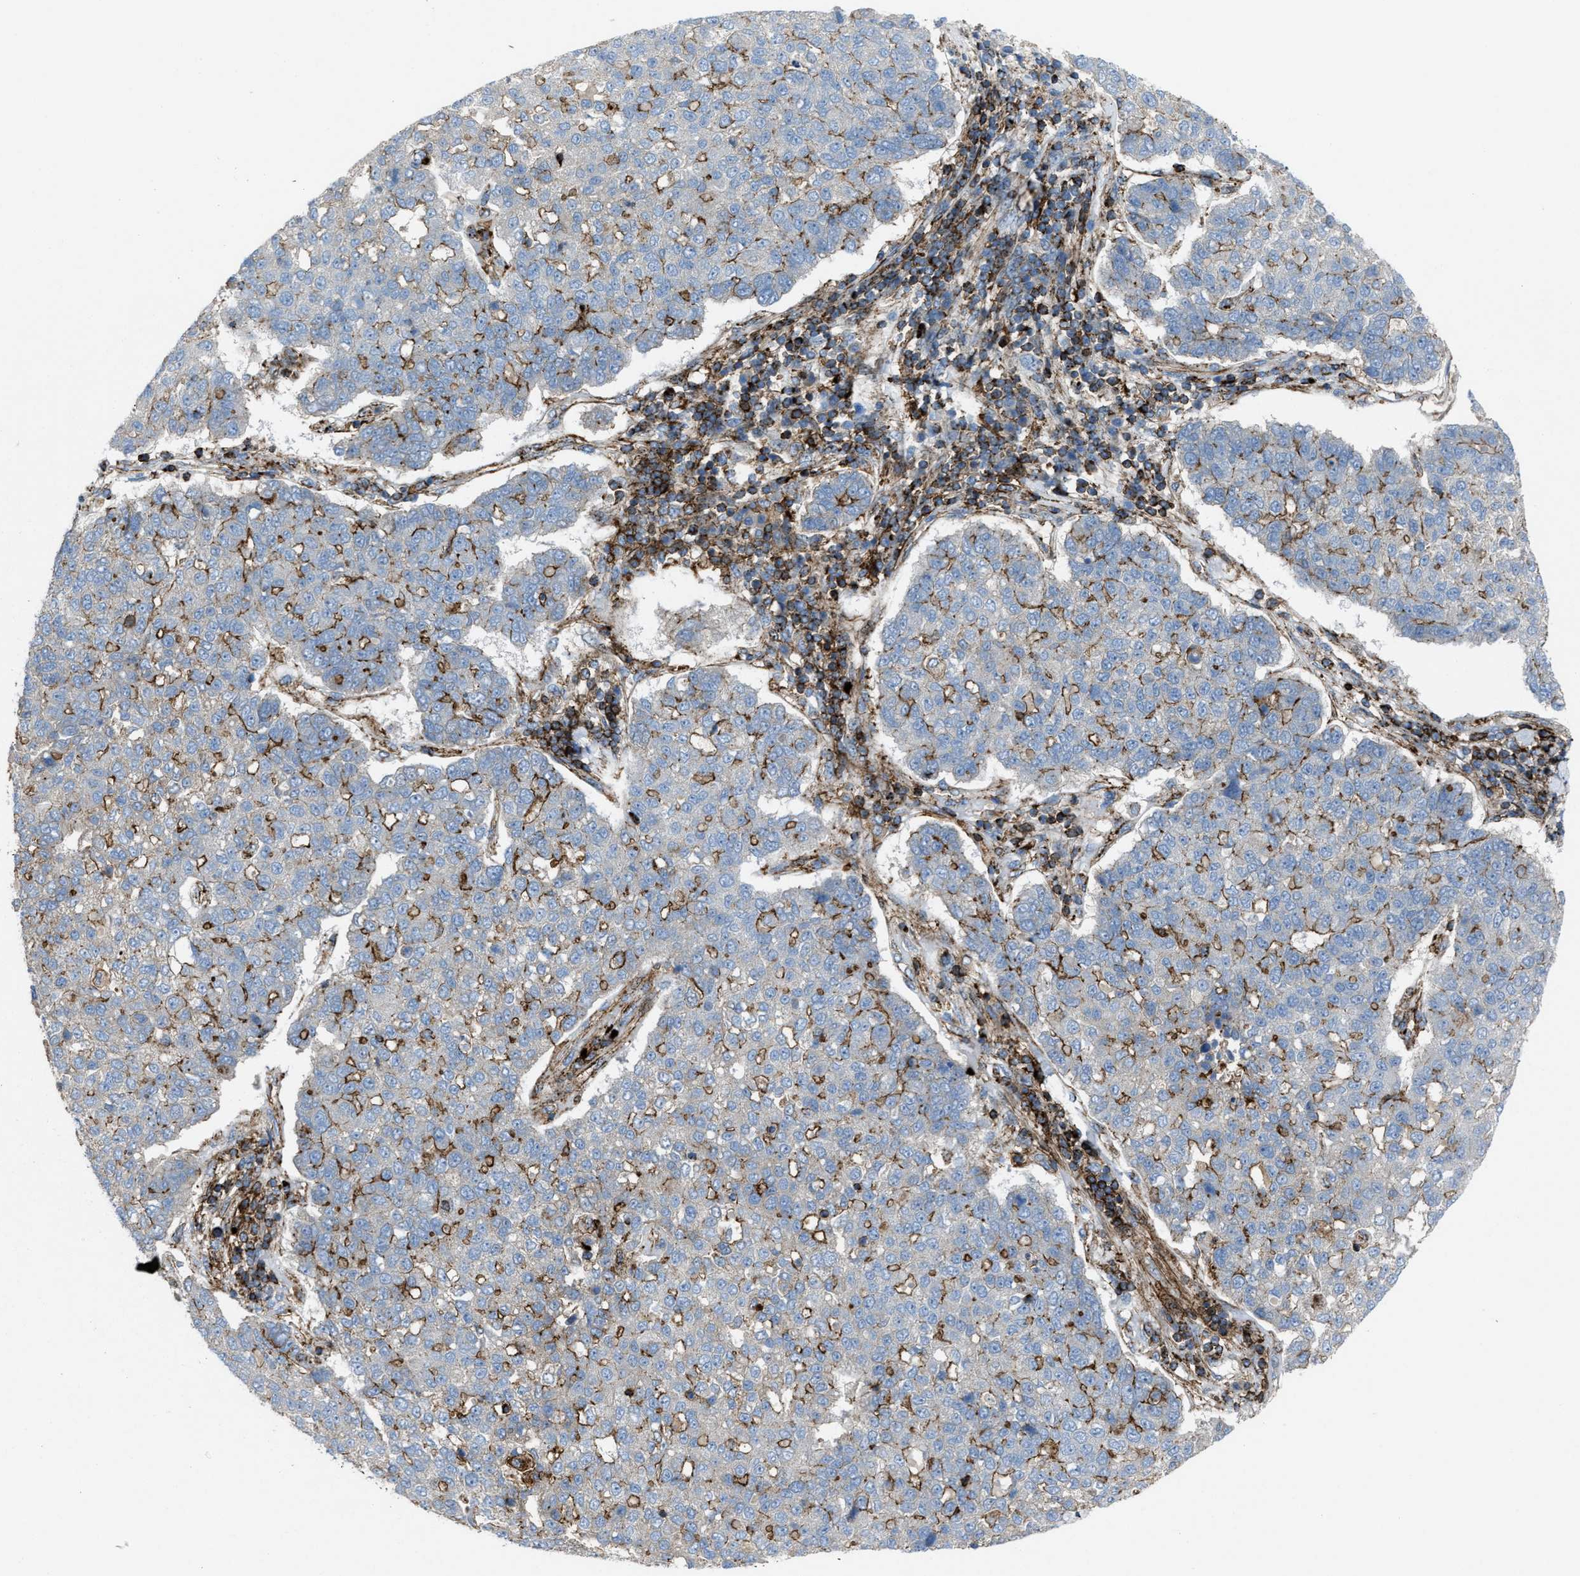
{"staining": {"intensity": "moderate", "quantity": "25%-75%", "location": "cytoplasmic/membranous"}, "tissue": "pancreatic cancer", "cell_type": "Tumor cells", "image_type": "cancer", "snomed": [{"axis": "morphology", "description": "Adenocarcinoma, NOS"}, {"axis": "topography", "description": "Pancreas"}], "caption": "Moderate cytoplasmic/membranous staining is present in about 25%-75% of tumor cells in pancreatic cancer.", "gene": "AGPAT2", "patient": {"sex": "female", "age": 61}}